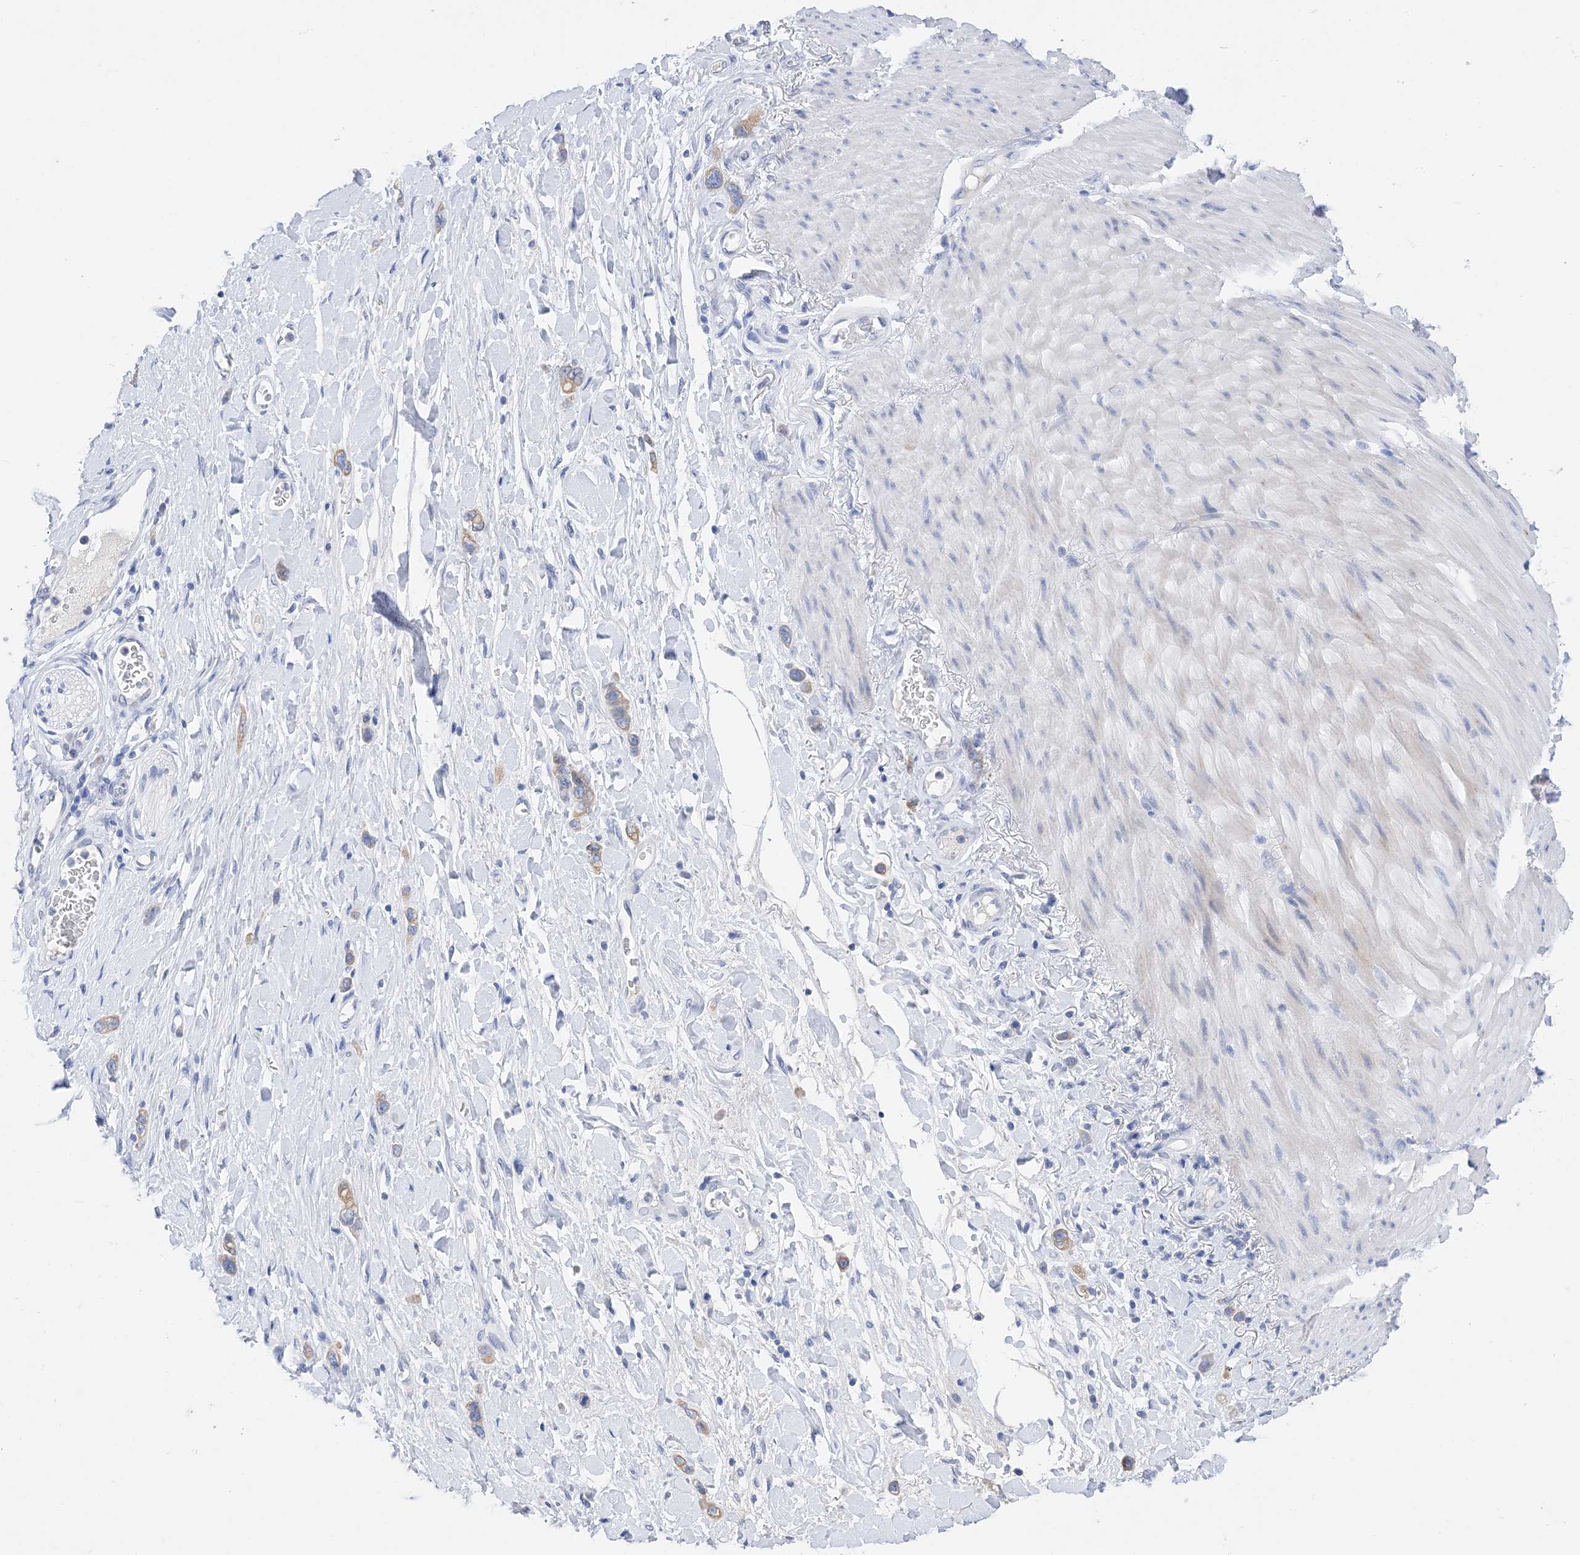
{"staining": {"intensity": "weak", "quantity": ">75%", "location": "cytoplasmic/membranous"}, "tissue": "stomach cancer", "cell_type": "Tumor cells", "image_type": "cancer", "snomed": [{"axis": "morphology", "description": "Adenocarcinoma, NOS"}, {"axis": "topography", "description": "Stomach"}], "caption": "Adenocarcinoma (stomach) was stained to show a protein in brown. There is low levels of weak cytoplasmic/membranous positivity in about >75% of tumor cells.", "gene": "PLK4", "patient": {"sex": "female", "age": 65}}